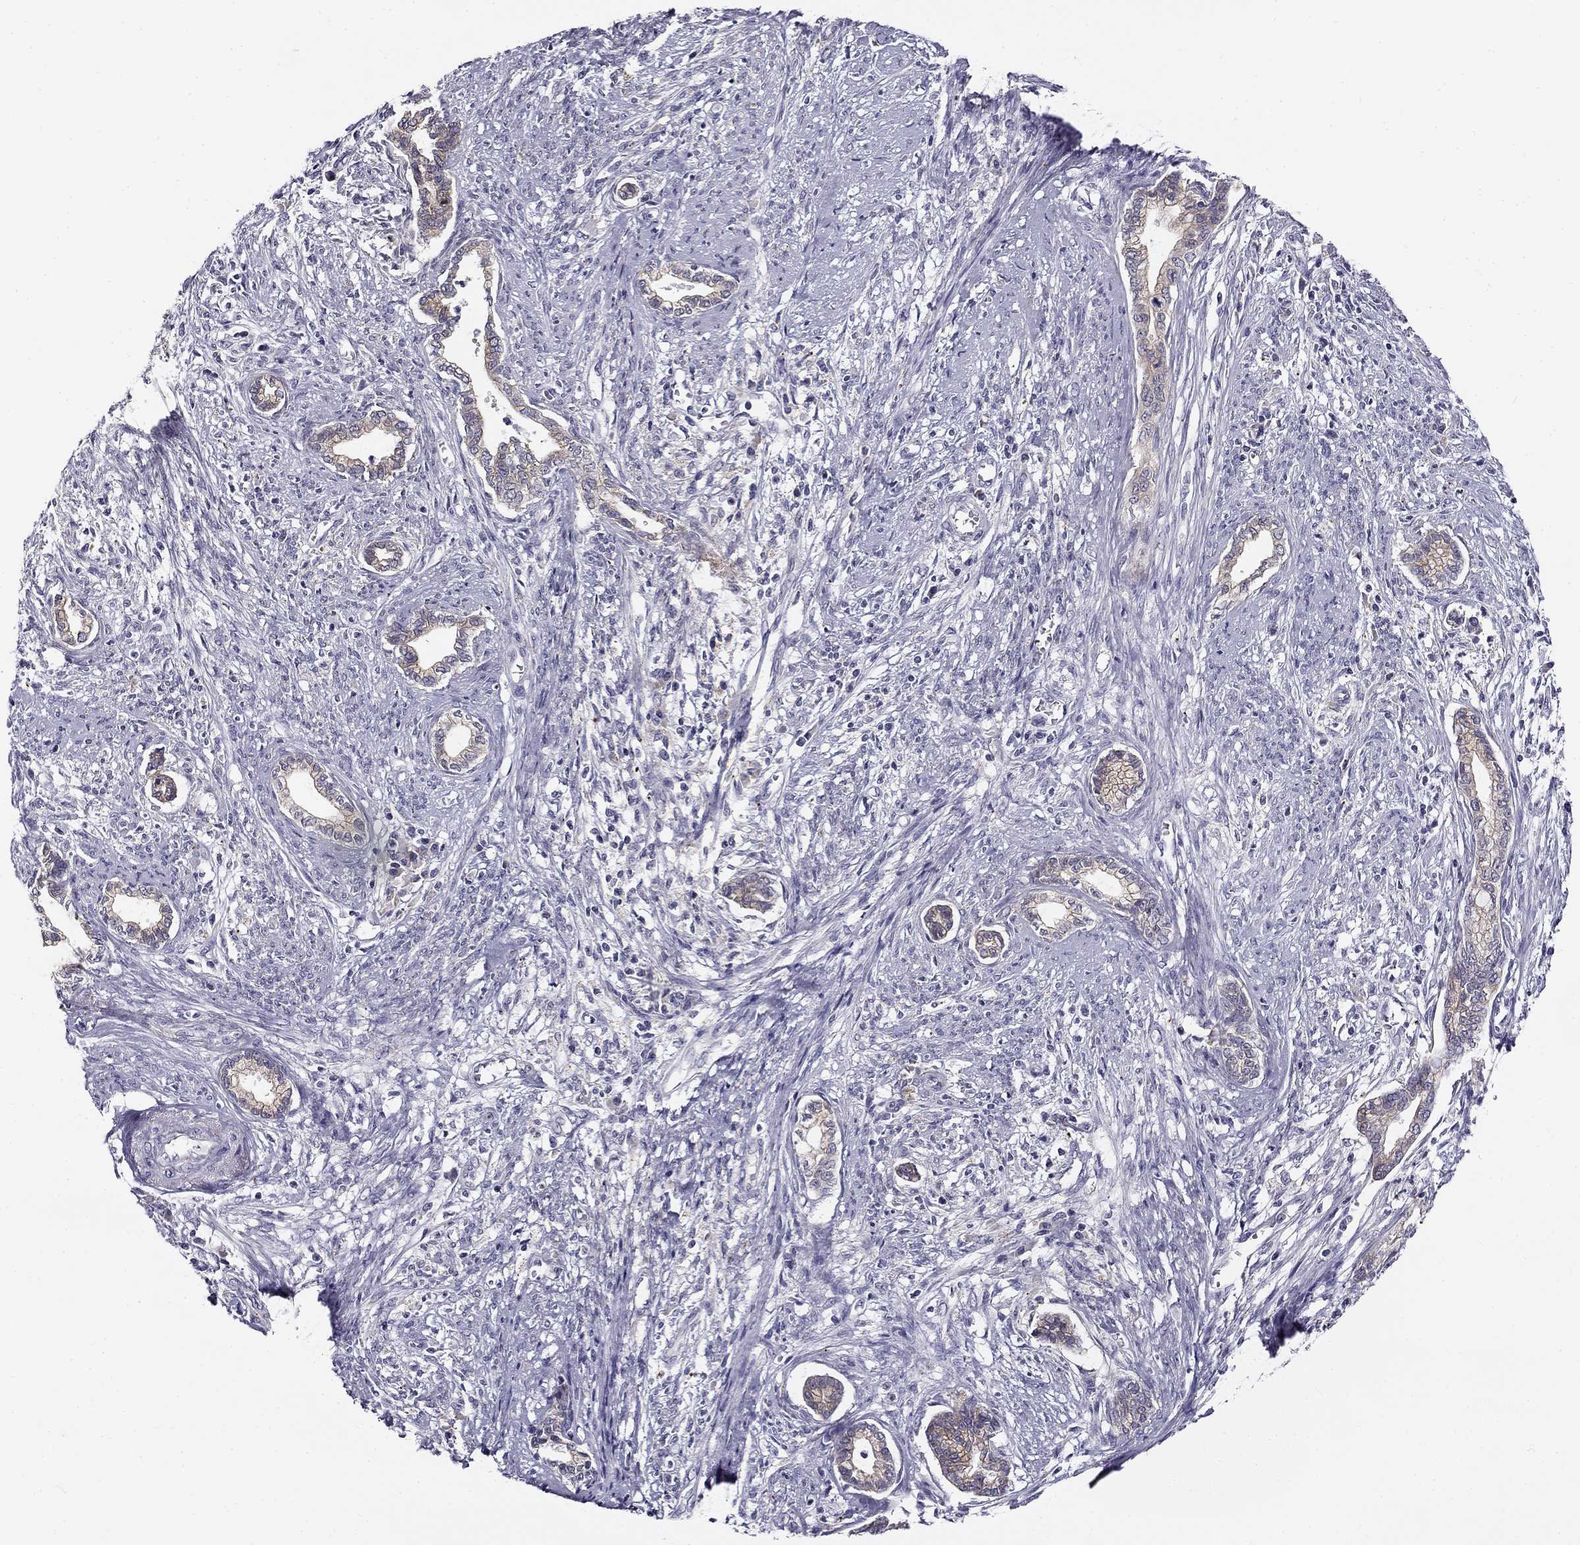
{"staining": {"intensity": "weak", "quantity": "<25%", "location": "cytoplasmic/membranous"}, "tissue": "cervical cancer", "cell_type": "Tumor cells", "image_type": "cancer", "snomed": [{"axis": "morphology", "description": "Adenocarcinoma, NOS"}, {"axis": "topography", "description": "Cervix"}], "caption": "This is an immunohistochemistry (IHC) histopathology image of human cervical cancer. There is no expression in tumor cells.", "gene": "CNR1", "patient": {"sex": "female", "age": 62}}